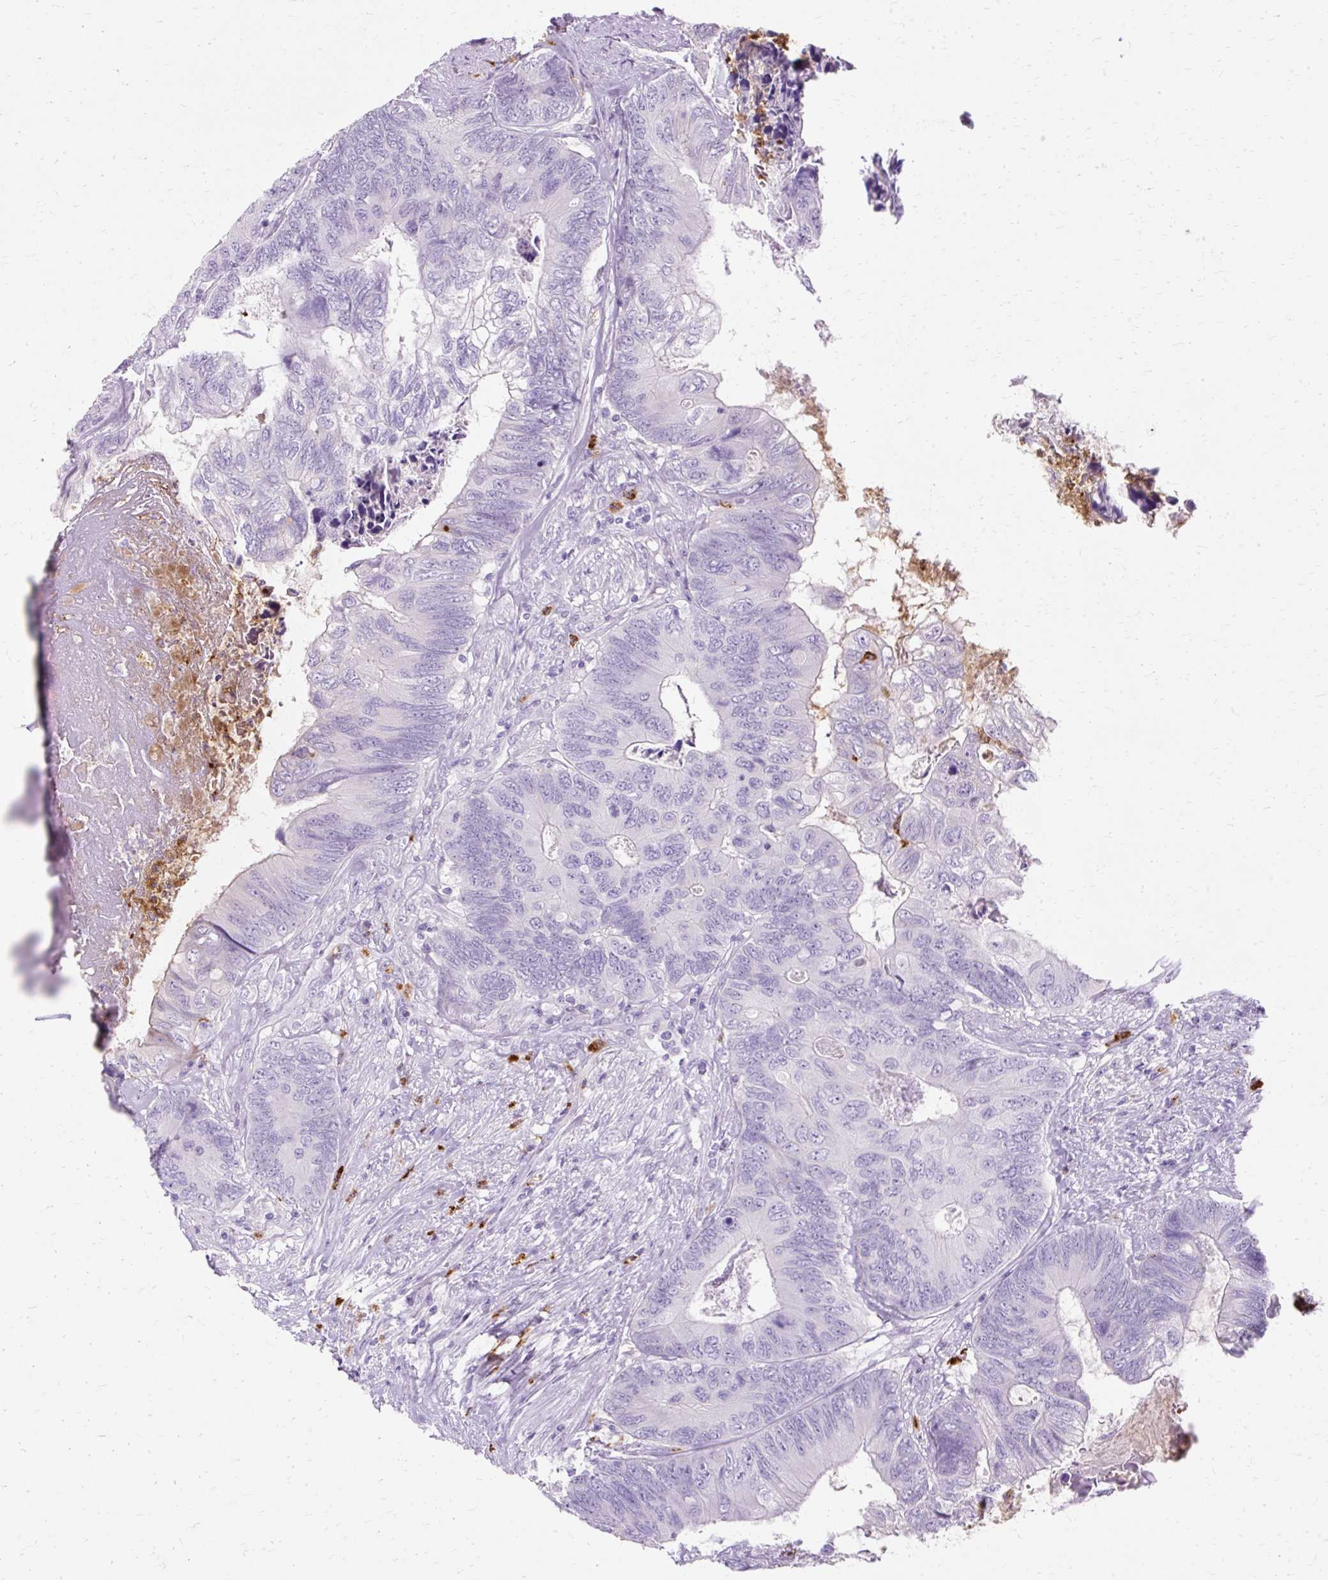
{"staining": {"intensity": "negative", "quantity": "none", "location": "none"}, "tissue": "colorectal cancer", "cell_type": "Tumor cells", "image_type": "cancer", "snomed": [{"axis": "morphology", "description": "Adenocarcinoma, NOS"}, {"axis": "topography", "description": "Colon"}], "caption": "The photomicrograph displays no significant staining in tumor cells of colorectal adenocarcinoma. (Brightfield microscopy of DAB immunohistochemistry (IHC) at high magnification).", "gene": "DEFA1", "patient": {"sex": "female", "age": 67}}